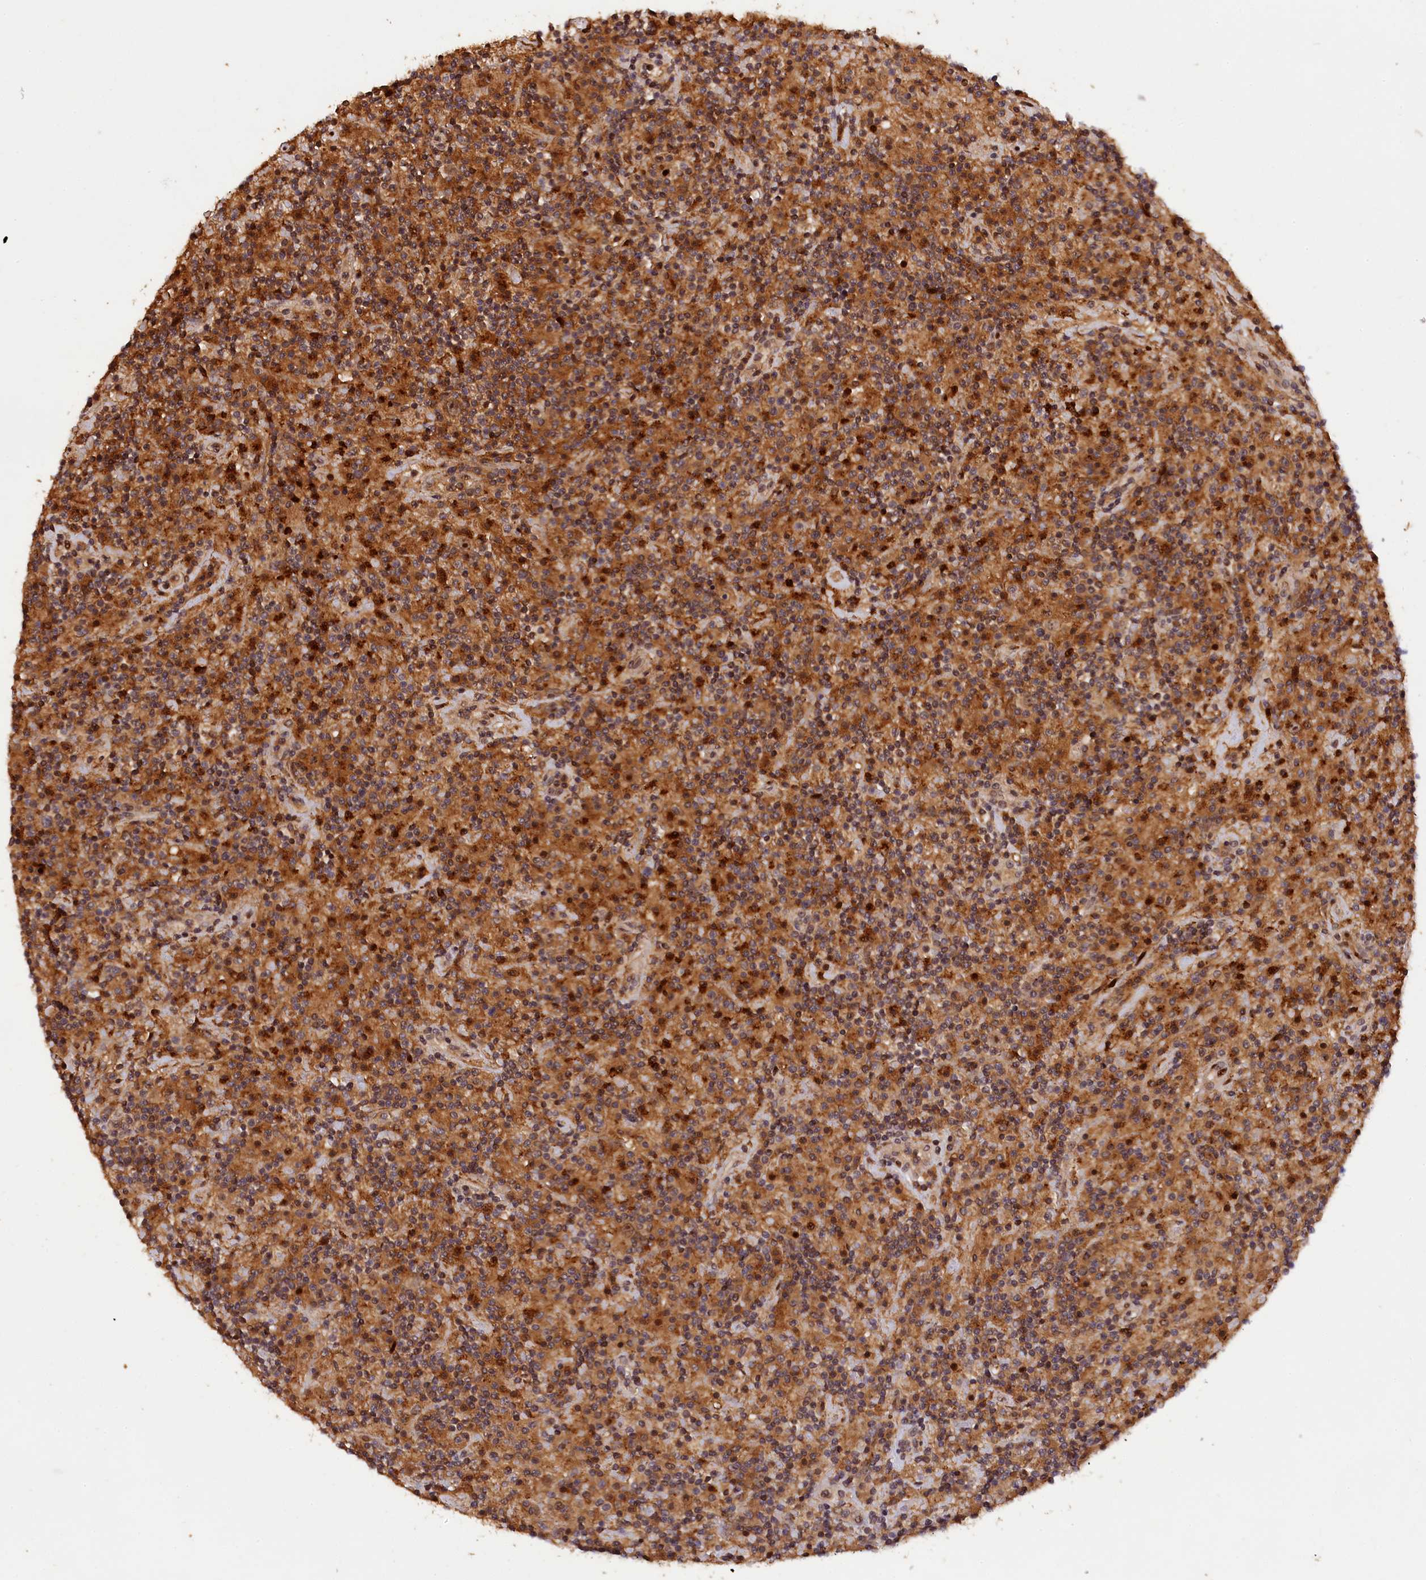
{"staining": {"intensity": "moderate", "quantity": ">75%", "location": "cytoplasmic/membranous"}, "tissue": "lymphoma", "cell_type": "Tumor cells", "image_type": "cancer", "snomed": [{"axis": "morphology", "description": "Hodgkin's disease, NOS"}, {"axis": "topography", "description": "Lymph node"}], "caption": "Immunohistochemical staining of lymphoma demonstrates medium levels of moderate cytoplasmic/membranous positivity in about >75% of tumor cells.", "gene": "PHAF1", "patient": {"sex": "male", "age": 70}}